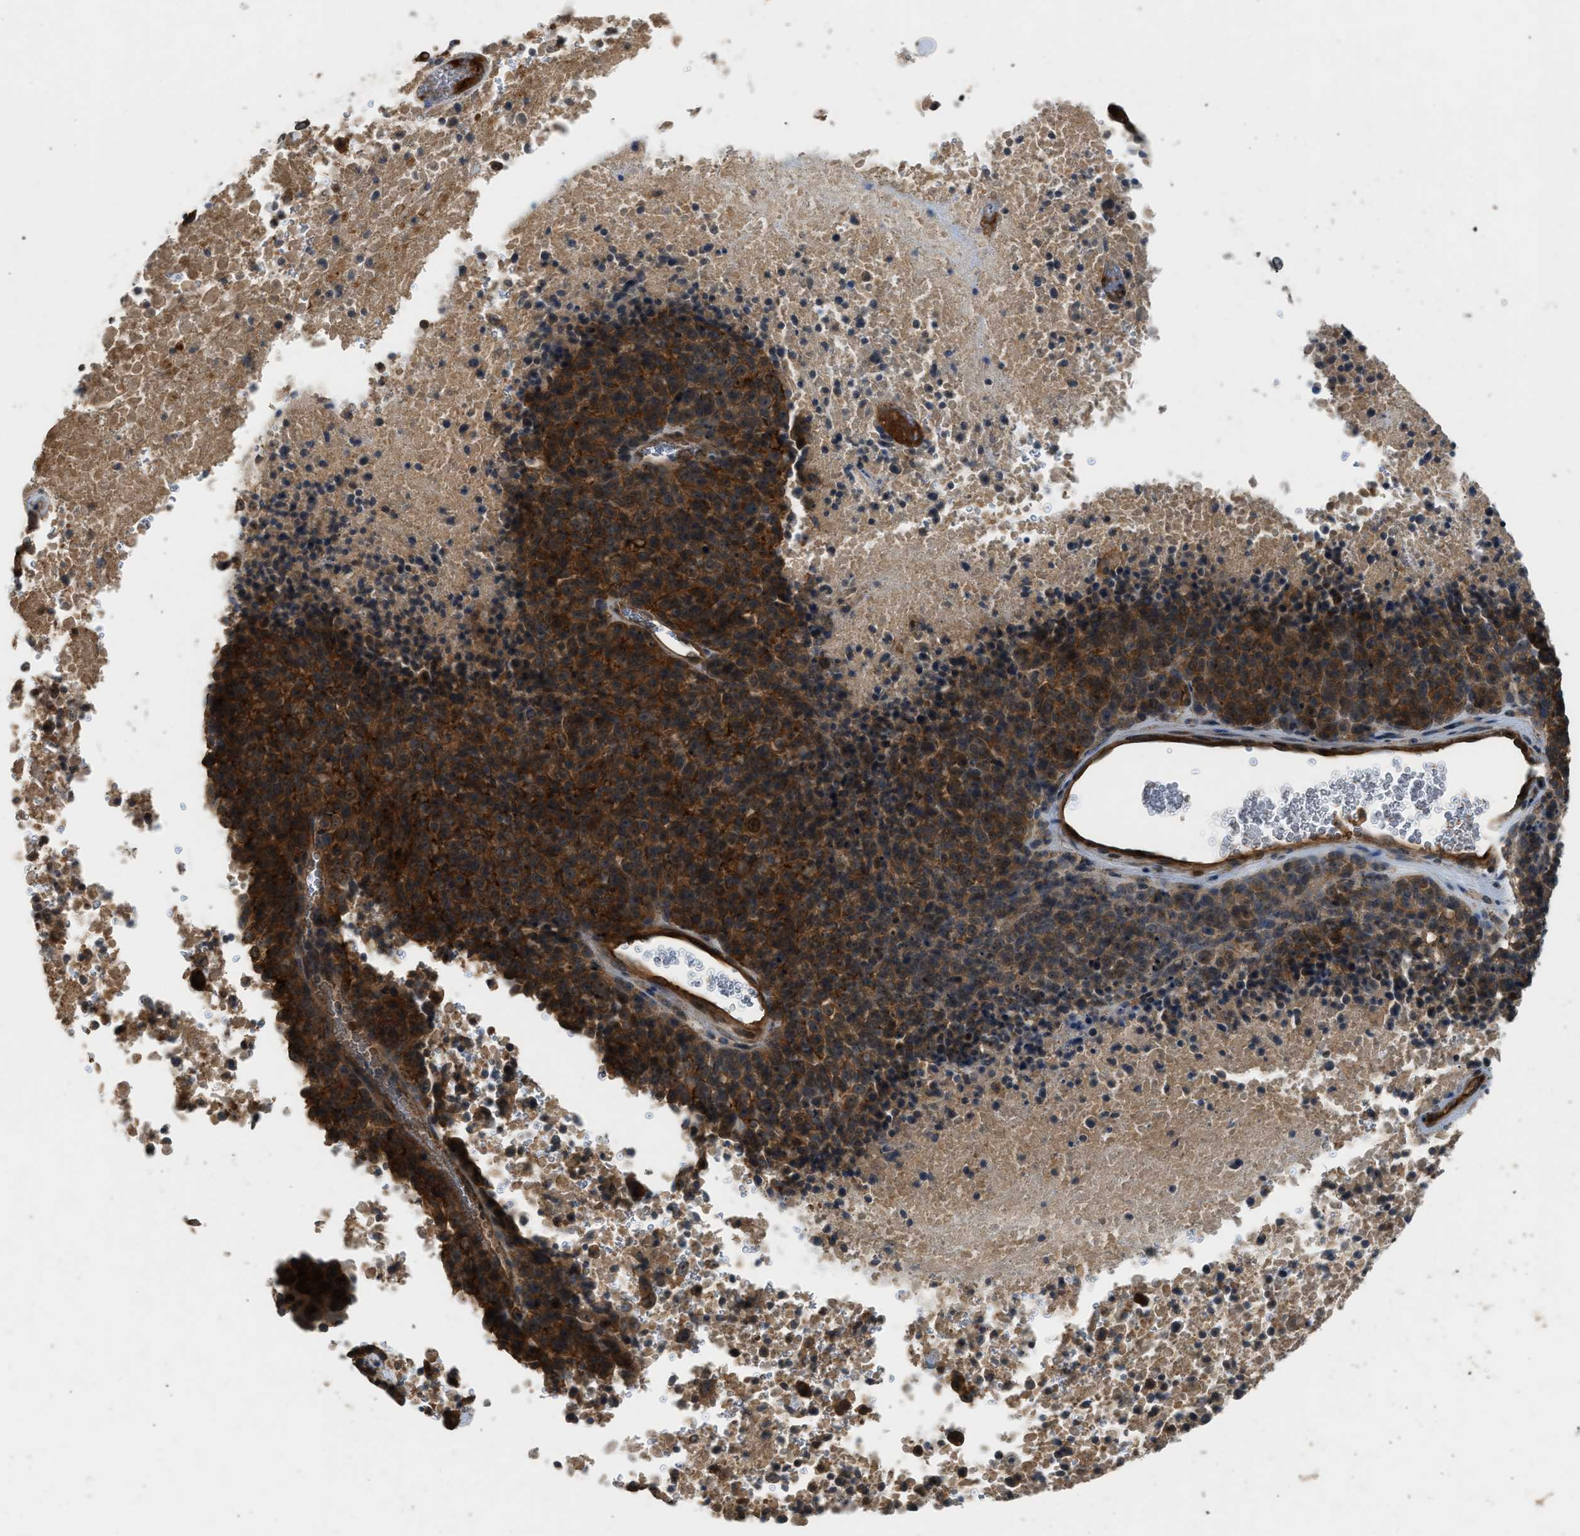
{"staining": {"intensity": "strong", "quantity": ">75%", "location": "cytoplasmic/membranous"}, "tissue": "melanoma", "cell_type": "Tumor cells", "image_type": "cancer", "snomed": [{"axis": "morphology", "description": "Malignant melanoma, Metastatic site"}, {"axis": "topography", "description": "Cerebral cortex"}], "caption": "Malignant melanoma (metastatic site) was stained to show a protein in brown. There is high levels of strong cytoplasmic/membranous expression in approximately >75% of tumor cells. The staining was performed using DAB (3,3'-diaminobenzidine), with brown indicating positive protein expression. Nuclei are stained blue with hematoxylin.", "gene": "HIP1R", "patient": {"sex": "female", "age": 52}}